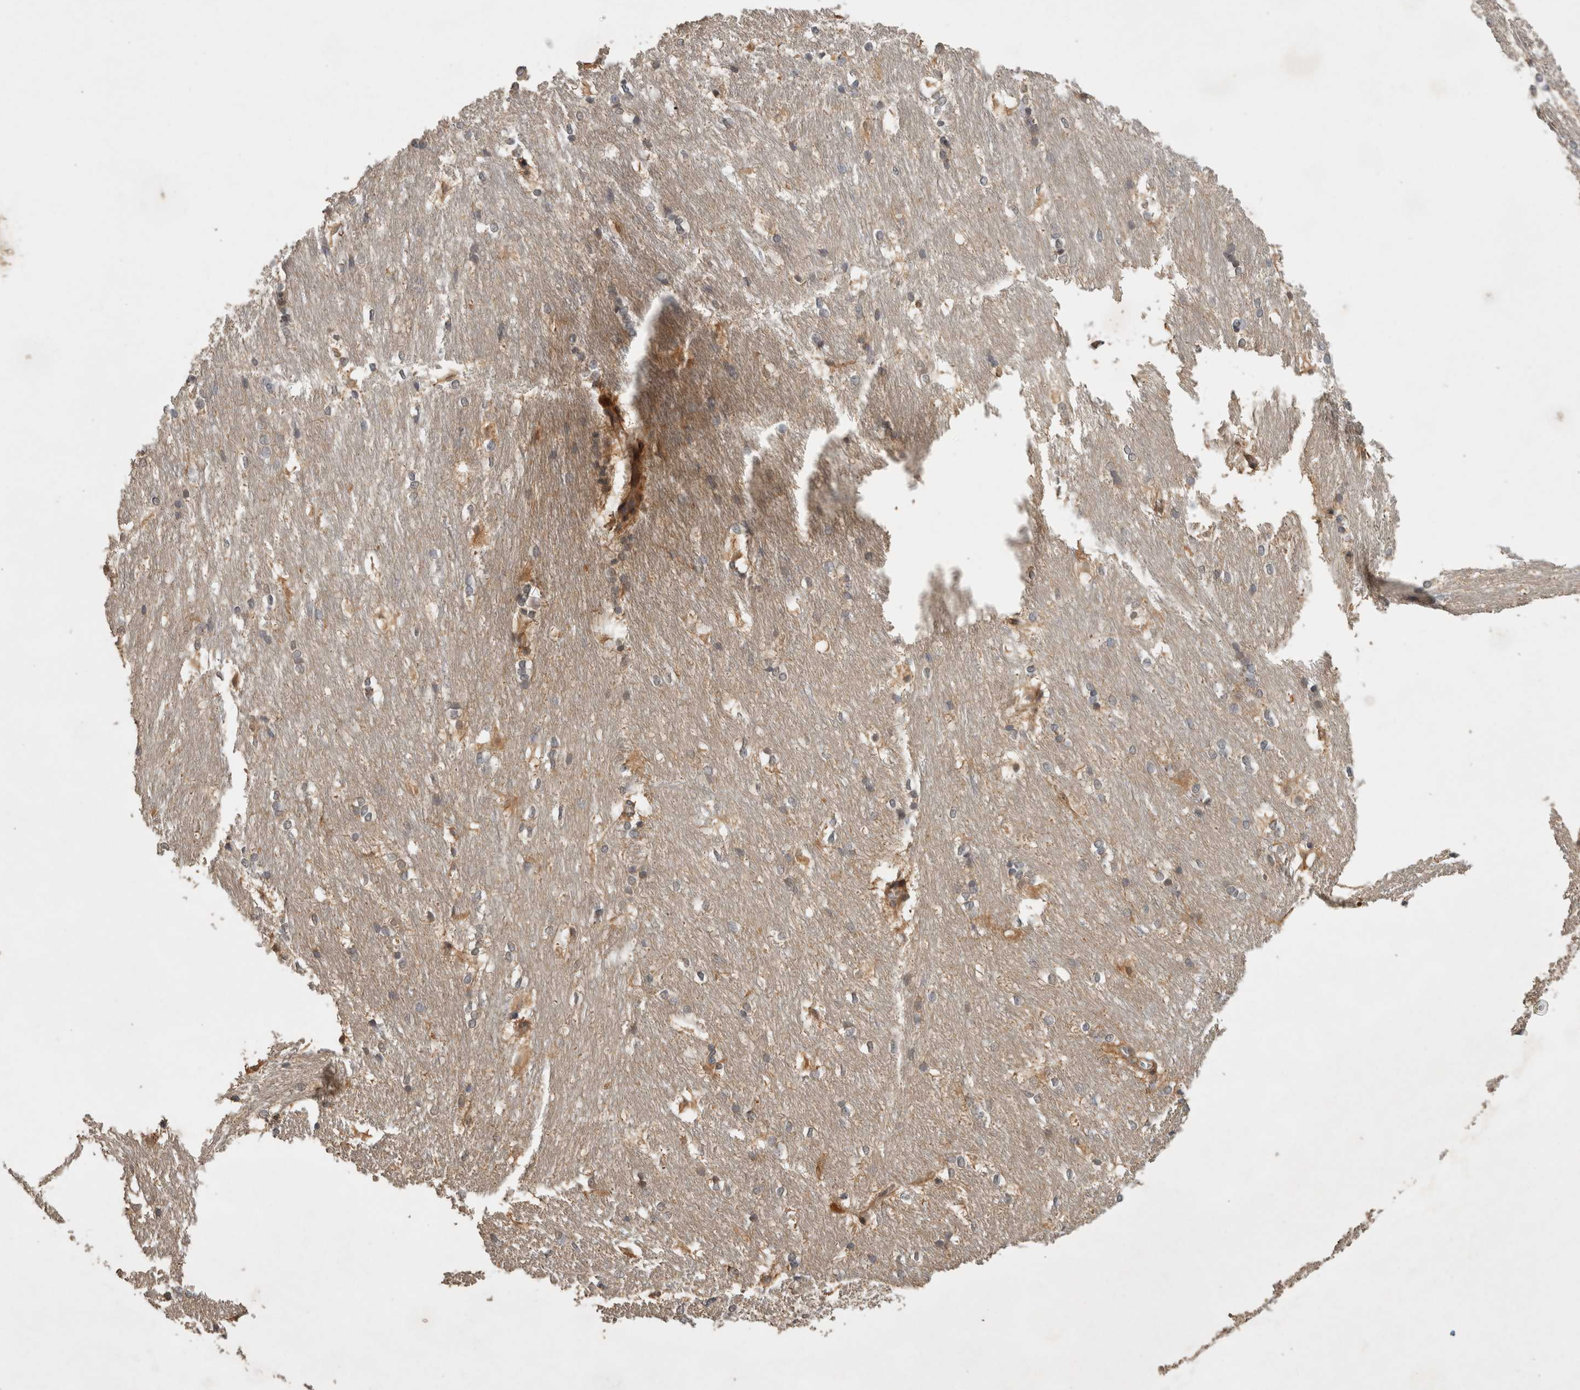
{"staining": {"intensity": "moderate", "quantity": "<25%", "location": "cytoplasmic/membranous"}, "tissue": "caudate", "cell_type": "Glial cells", "image_type": "normal", "snomed": [{"axis": "morphology", "description": "Normal tissue, NOS"}, {"axis": "topography", "description": "Lateral ventricle wall"}], "caption": "About <25% of glial cells in normal human caudate display moderate cytoplasmic/membranous protein positivity as visualized by brown immunohistochemical staining.", "gene": "VEPH1", "patient": {"sex": "female", "age": 19}}